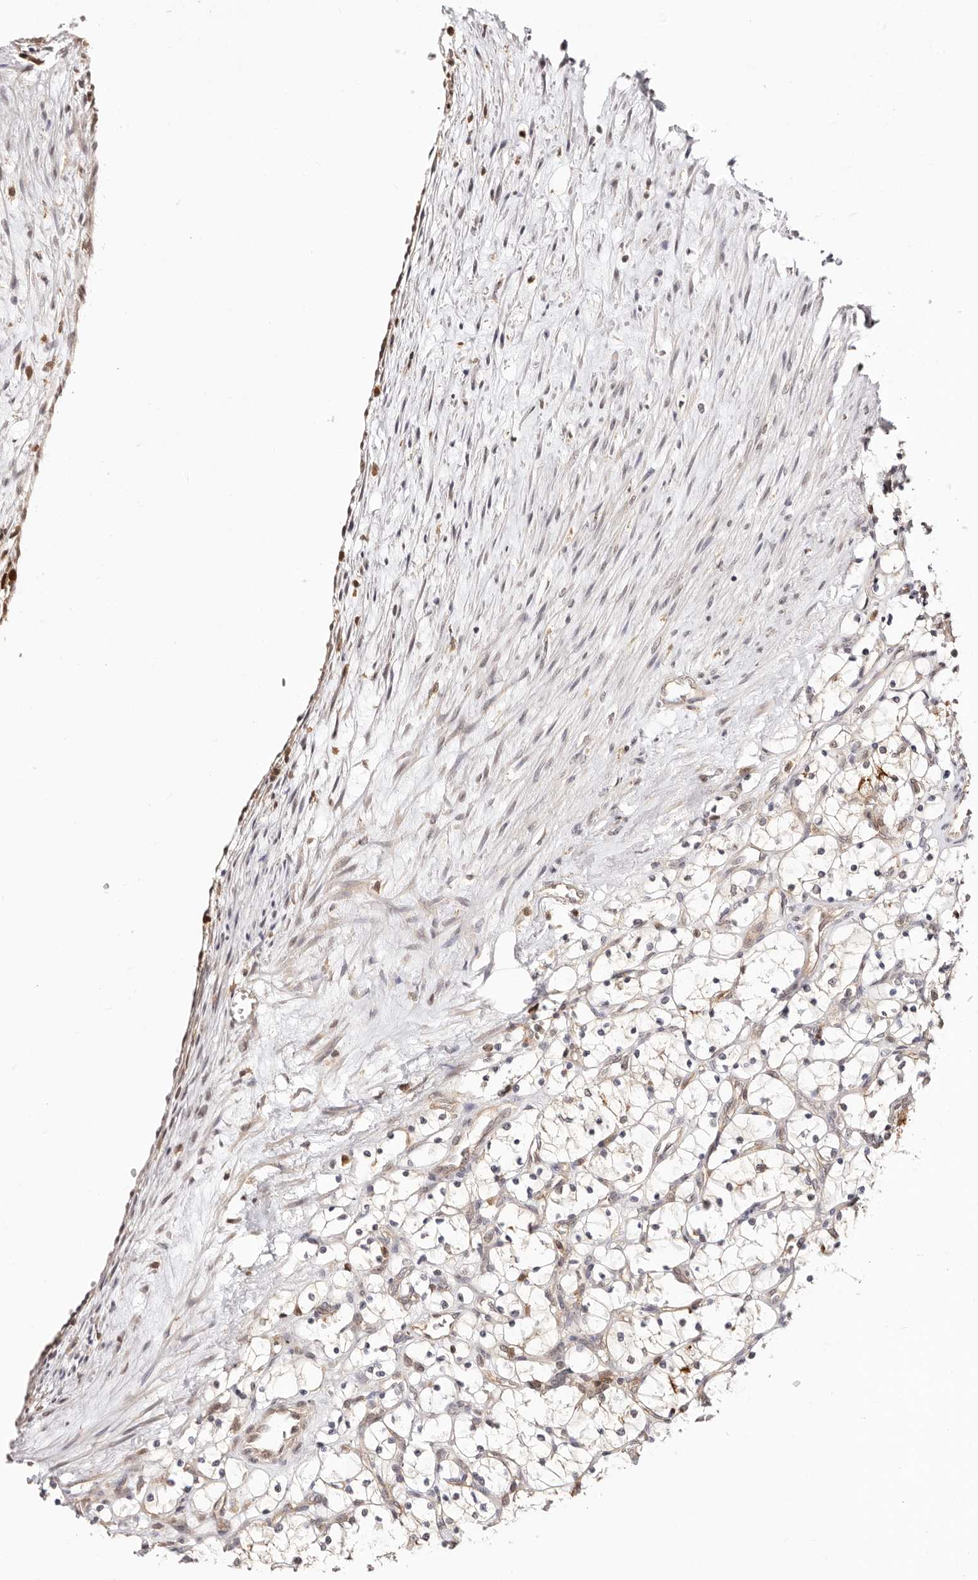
{"staining": {"intensity": "moderate", "quantity": "<25%", "location": "cytoplasmic/membranous"}, "tissue": "renal cancer", "cell_type": "Tumor cells", "image_type": "cancer", "snomed": [{"axis": "morphology", "description": "Adenocarcinoma, NOS"}, {"axis": "topography", "description": "Kidney"}], "caption": "Renal cancer (adenocarcinoma) was stained to show a protein in brown. There is low levels of moderate cytoplasmic/membranous staining in about <25% of tumor cells.", "gene": "STAT5A", "patient": {"sex": "female", "age": 69}}